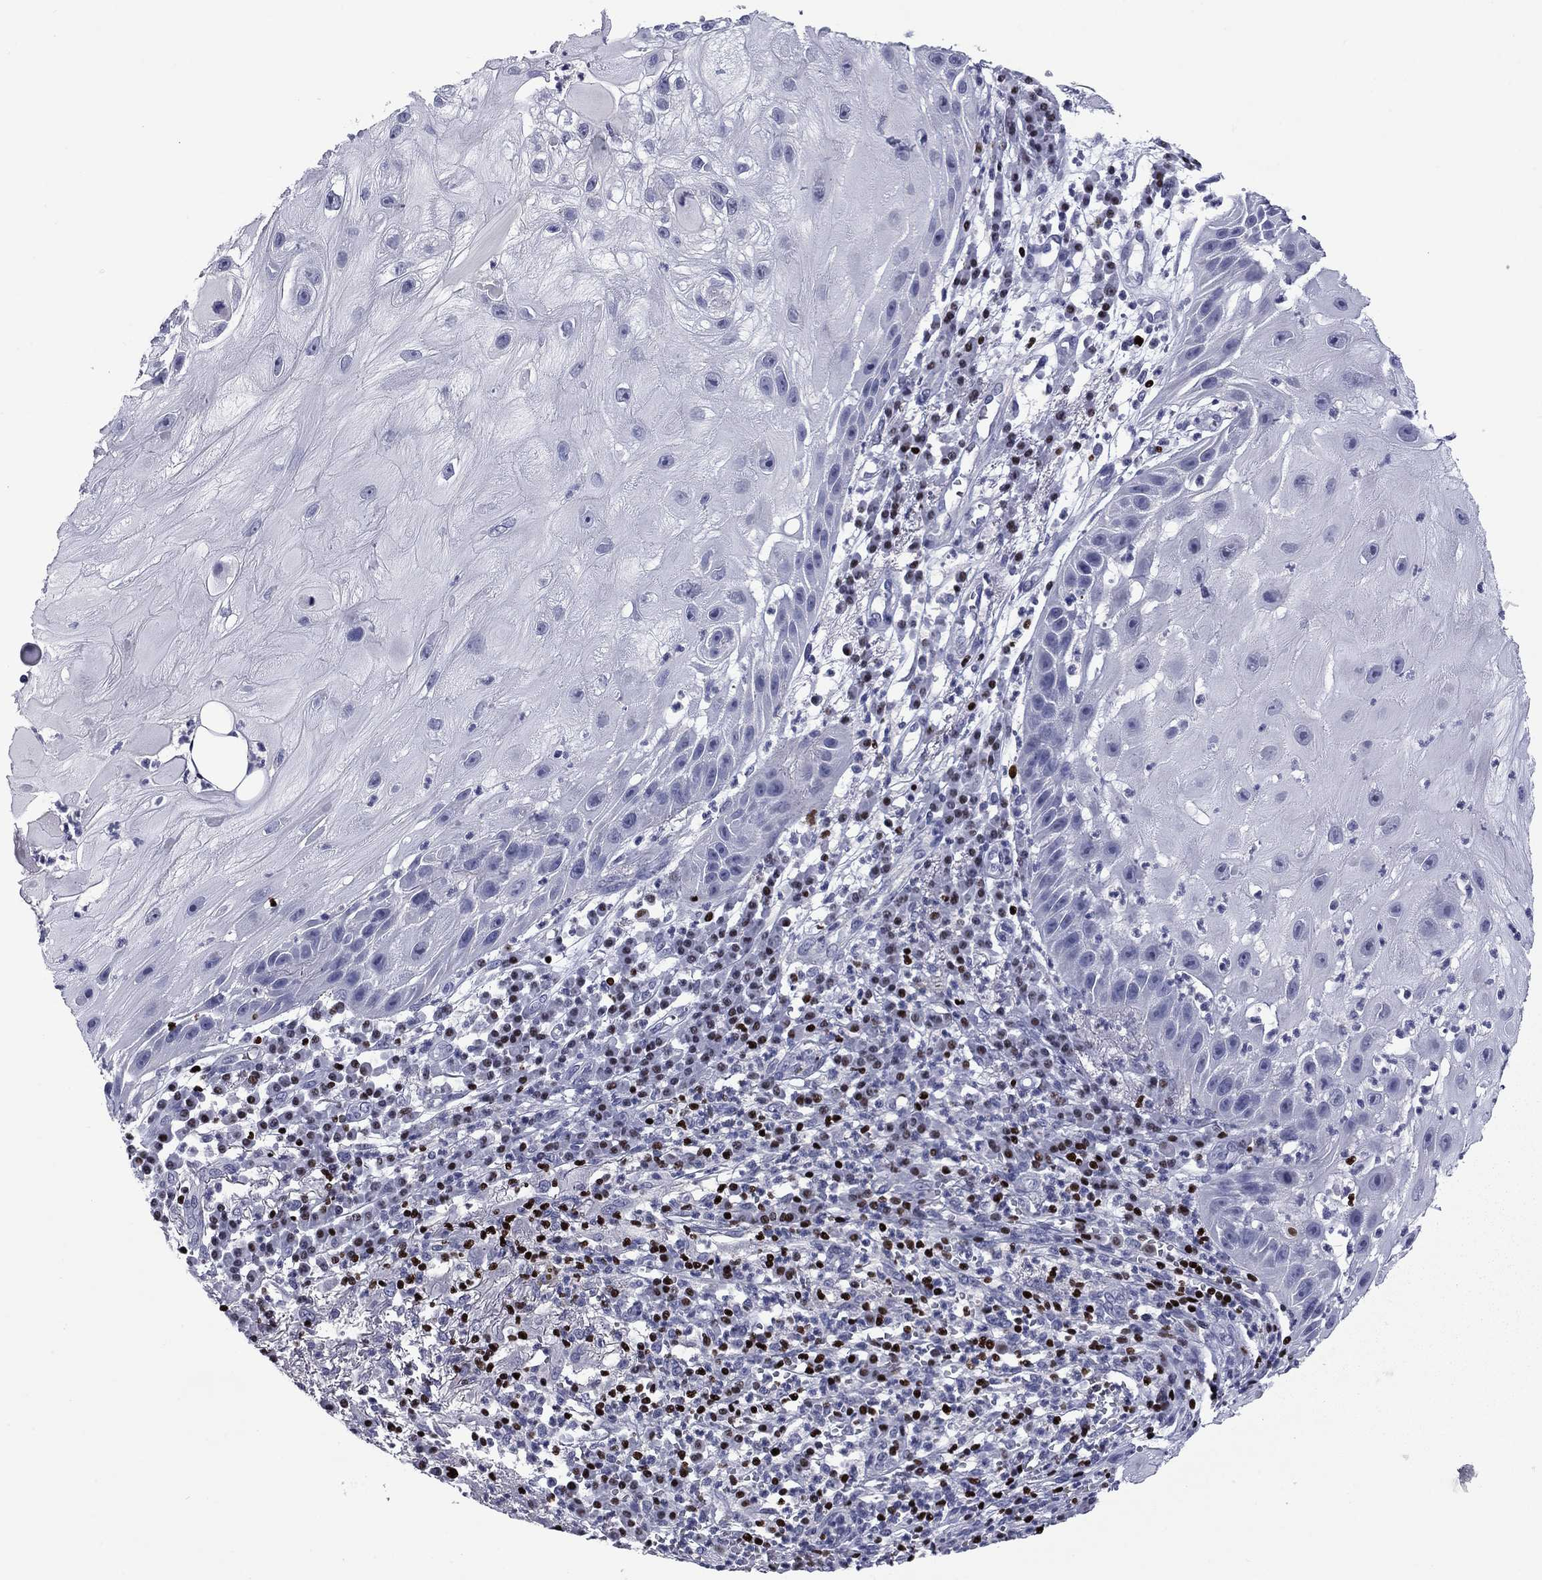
{"staining": {"intensity": "negative", "quantity": "none", "location": "none"}, "tissue": "skin cancer", "cell_type": "Tumor cells", "image_type": "cancer", "snomed": [{"axis": "morphology", "description": "Normal tissue, NOS"}, {"axis": "morphology", "description": "Squamous cell carcinoma, NOS"}, {"axis": "topography", "description": "Skin"}], "caption": "High power microscopy image of an immunohistochemistry (IHC) histopathology image of squamous cell carcinoma (skin), revealing no significant expression in tumor cells.", "gene": "IKZF3", "patient": {"sex": "male", "age": 79}}